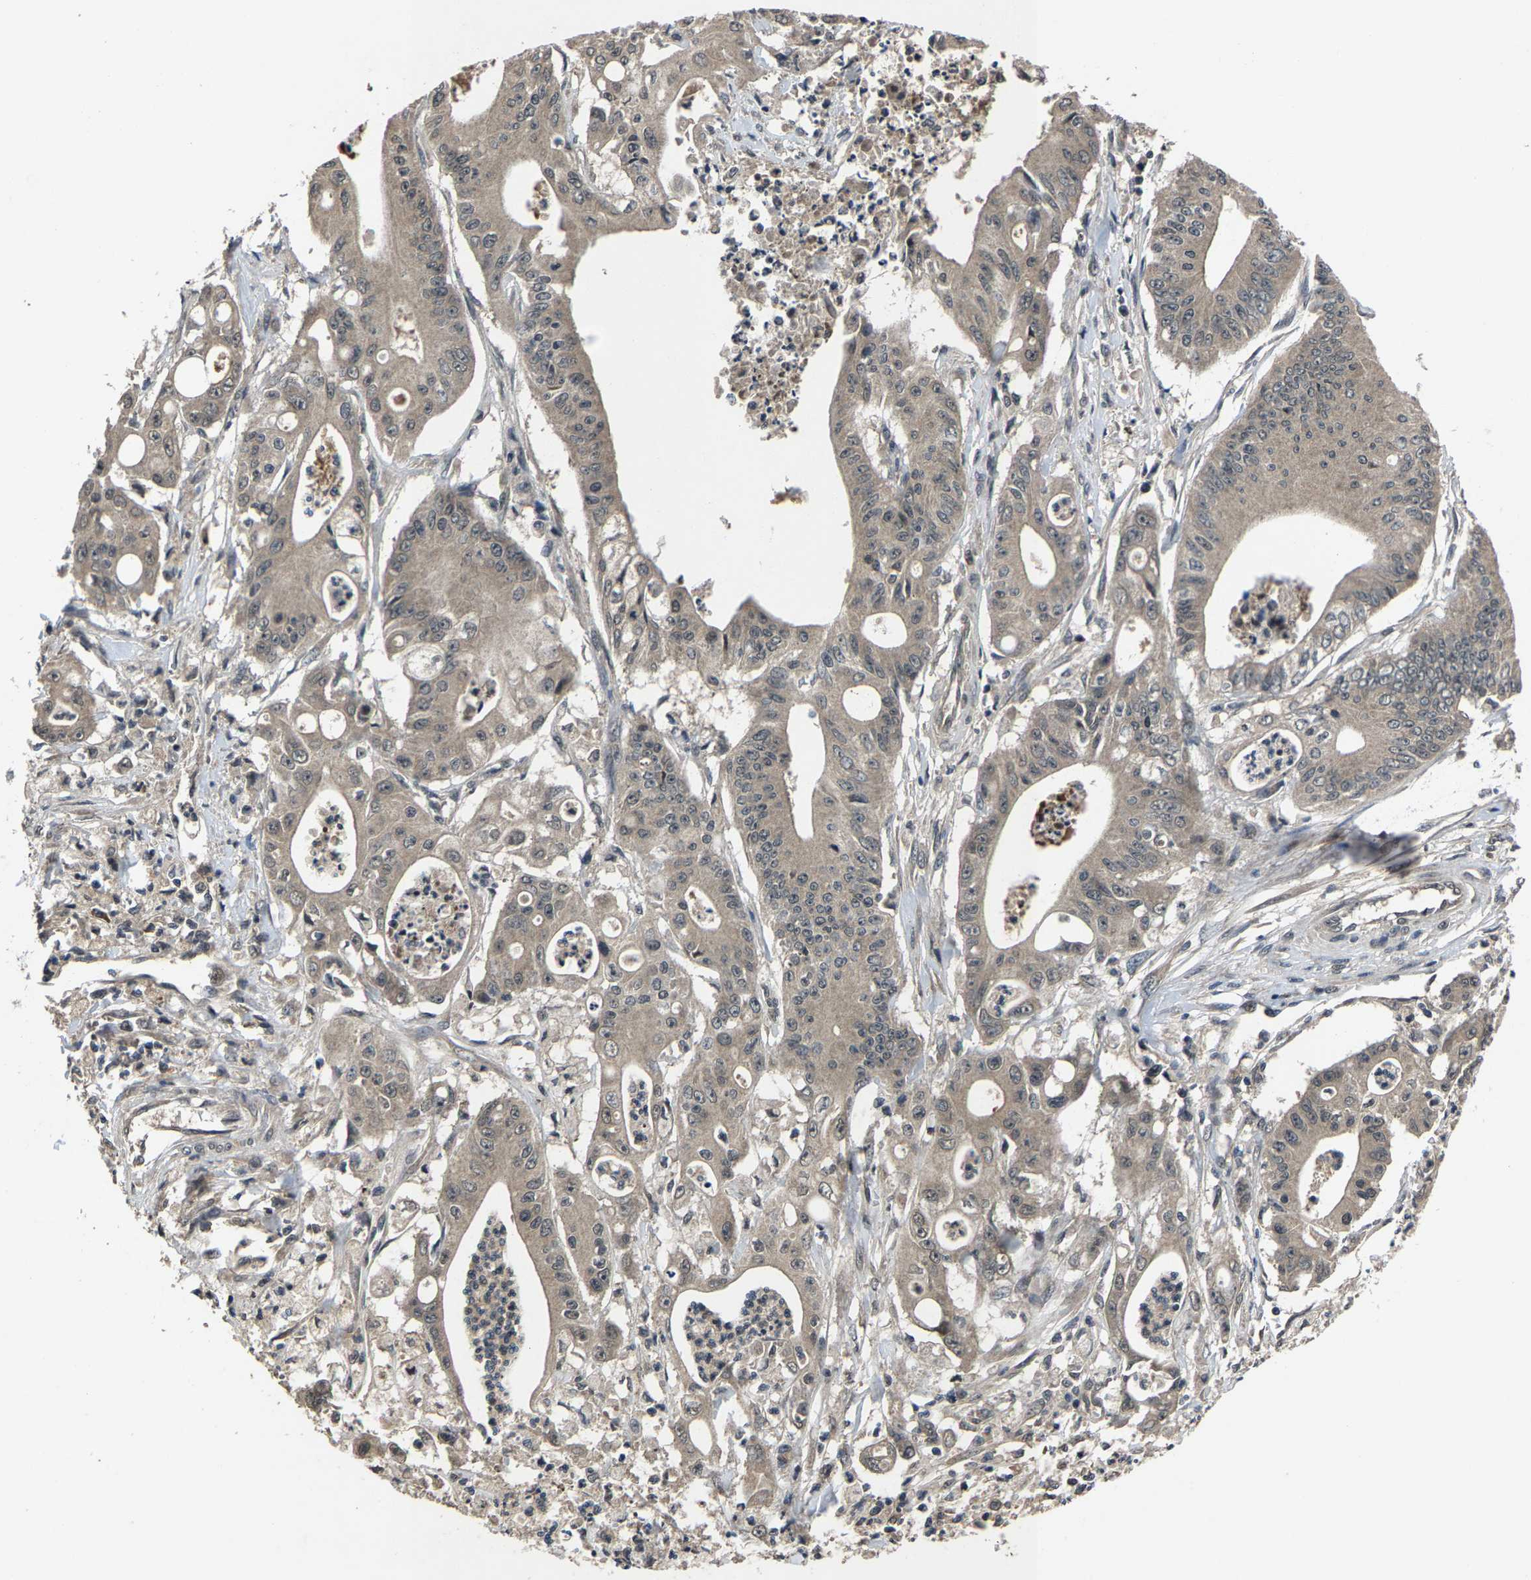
{"staining": {"intensity": "weak", "quantity": ">75%", "location": "cytoplasmic/membranous"}, "tissue": "pancreatic cancer", "cell_type": "Tumor cells", "image_type": "cancer", "snomed": [{"axis": "morphology", "description": "Normal tissue, NOS"}, {"axis": "topography", "description": "Lymph node"}], "caption": "Pancreatic cancer stained with a protein marker shows weak staining in tumor cells.", "gene": "HUWE1", "patient": {"sex": "male", "age": 62}}